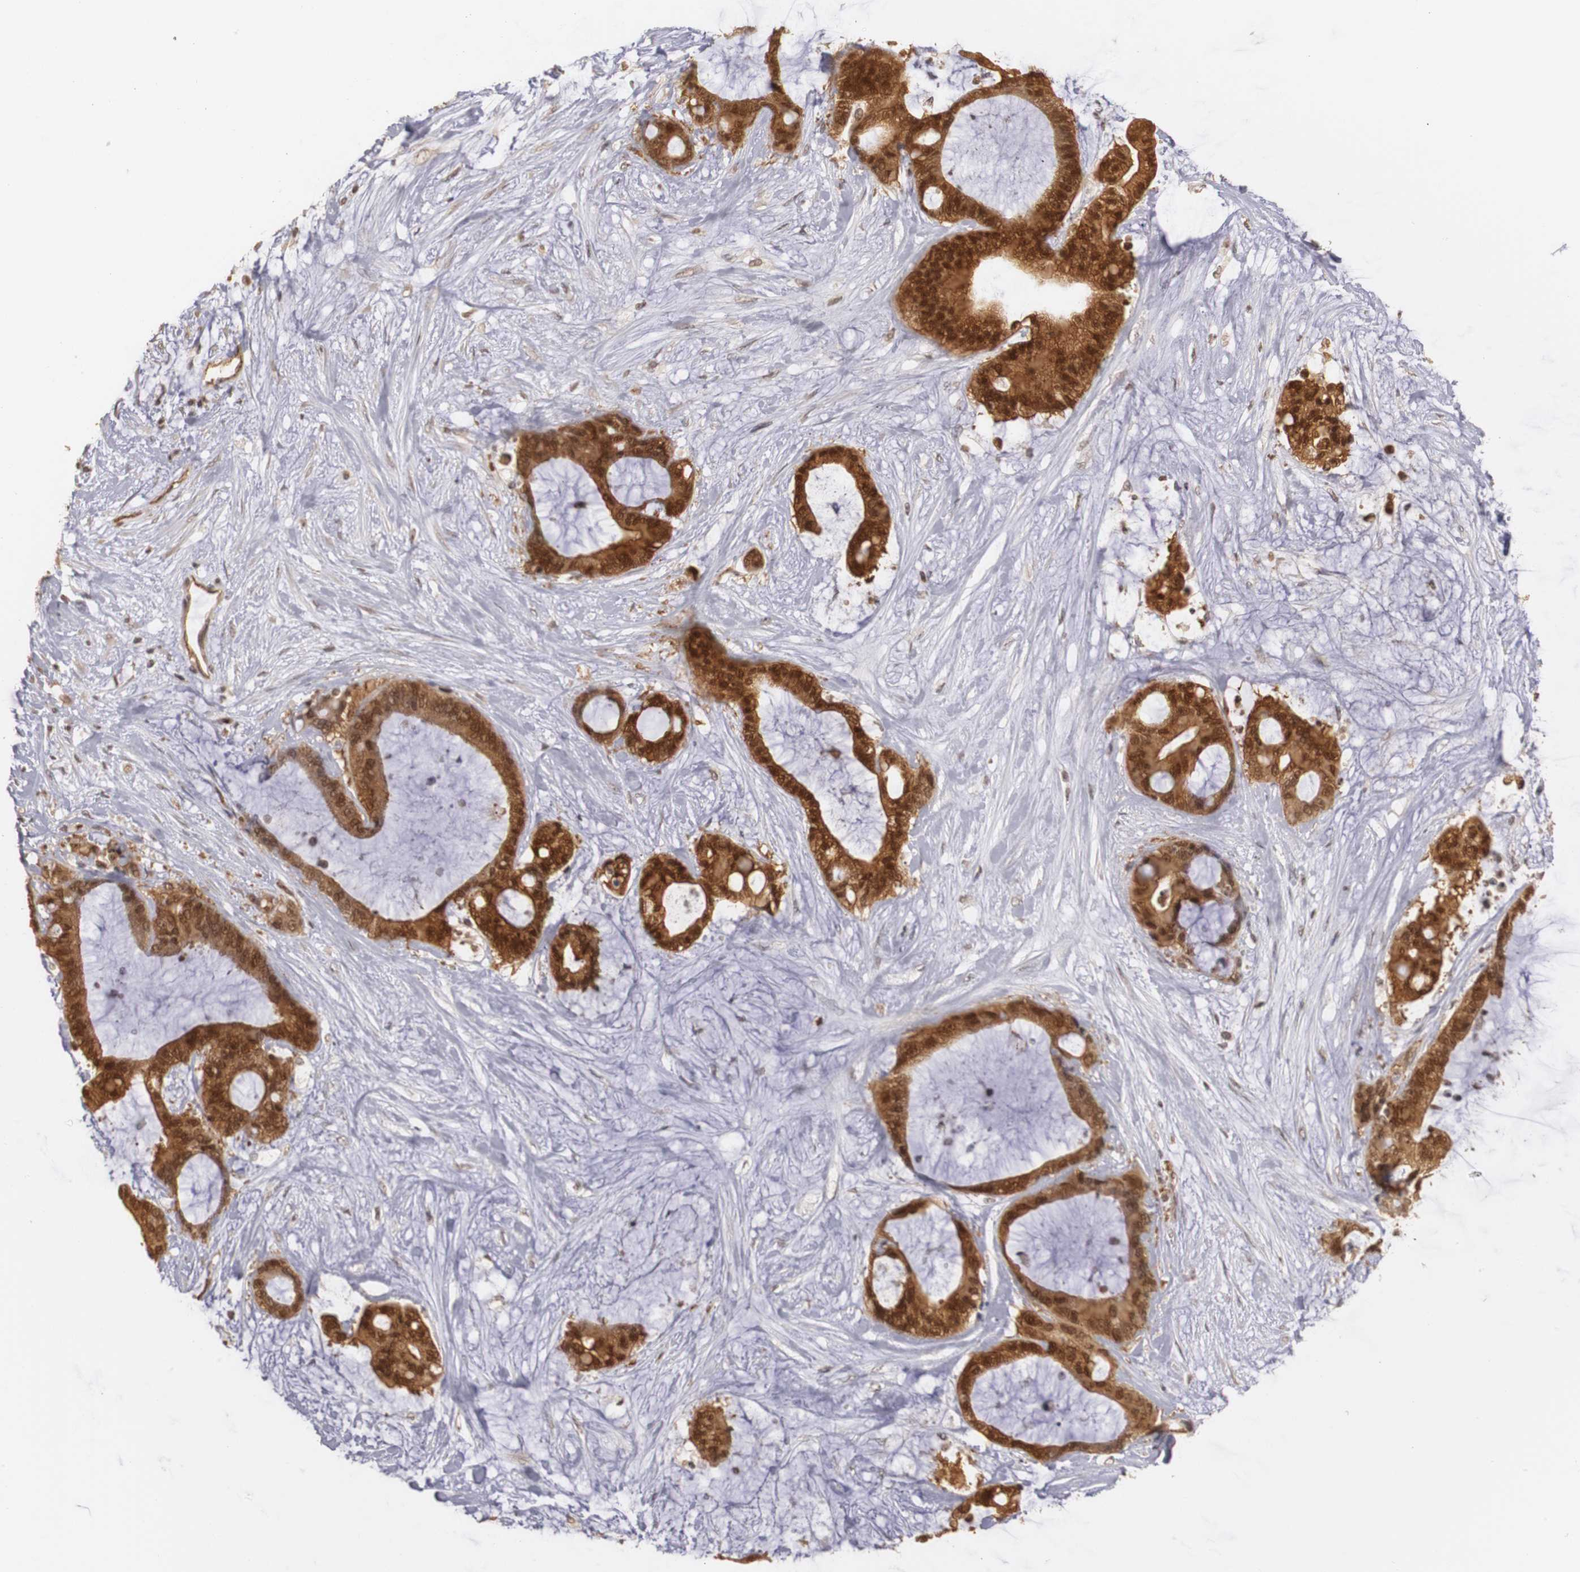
{"staining": {"intensity": "strong", "quantity": ">75%", "location": "cytoplasmic/membranous,nuclear"}, "tissue": "liver cancer", "cell_type": "Tumor cells", "image_type": "cancer", "snomed": [{"axis": "morphology", "description": "Cholangiocarcinoma"}, {"axis": "topography", "description": "Liver"}], "caption": "DAB immunohistochemical staining of human liver cancer (cholangiocarcinoma) reveals strong cytoplasmic/membranous and nuclear protein expression in about >75% of tumor cells. The staining was performed using DAB (3,3'-diaminobenzidine) to visualize the protein expression in brown, while the nuclei were stained in blue with hematoxylin (Magnification: 20x).", "gene": "PLEKHA1", "patient": {"sex": "female", "age": 73}}